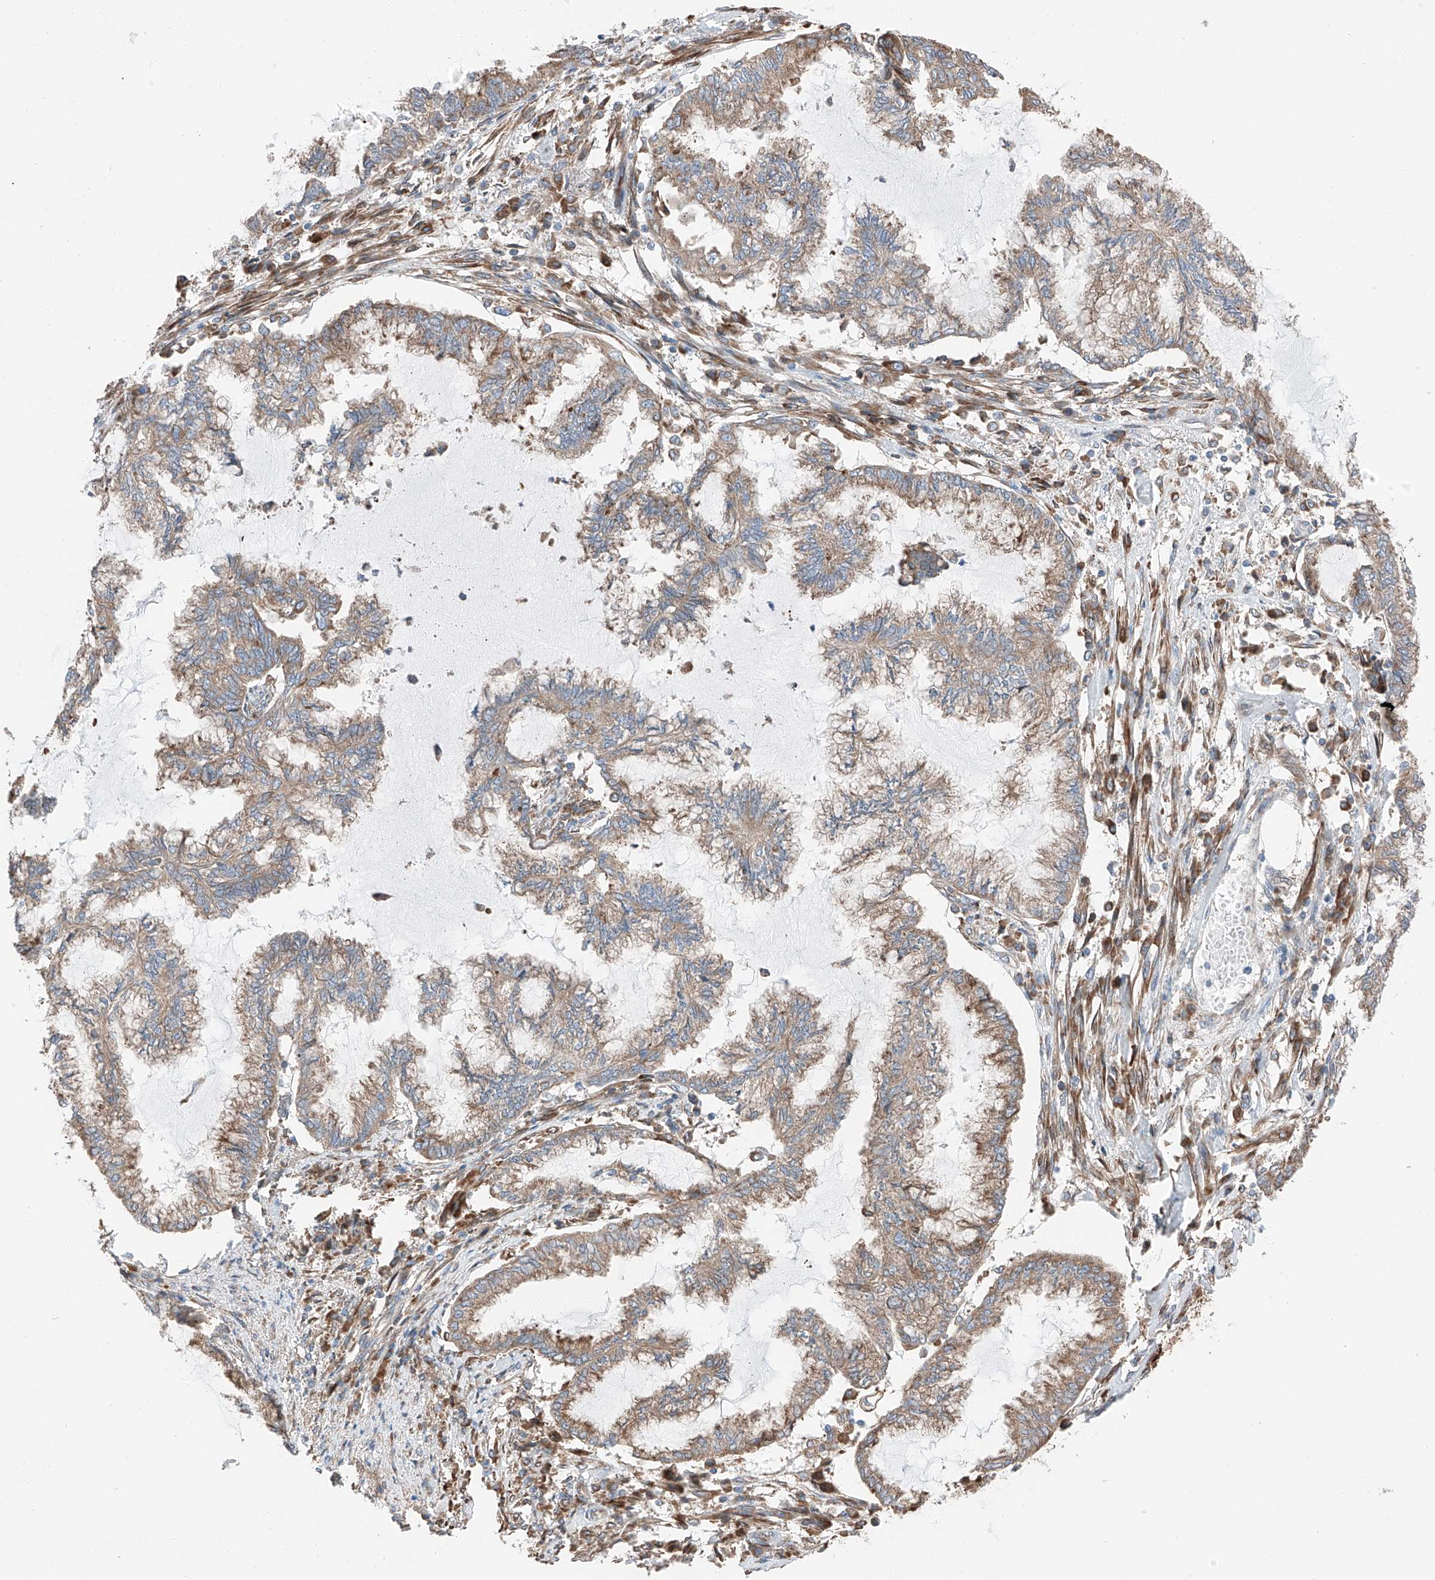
{"staining": {"intensity": "weak", "quantity": "25%-75%", "location": "cytoplasmic/membranous"}, "tissue": "endometrial cancer", "cell_type": "Tumor cells", "image_type": "cancer", "snomed": [{"axis": "morphology", "description": "Adenocarcinoma, NOS"}, {"axis": "topography", "description": "Endometrium"}], "caption": "Adenocarcinoma (endometrial) stained with DAB (3,3'-diaminobenzidine) immunohistochemistry (IHC) demonstrates low levels of weak cytoplasmic/membranous positivity in approximately 25%-75% of tumor cells. (Brightfield microscopy of DAB IHC at high magnification).", "gene": "ZC3H15", "patient": {"sex": "female", "age": 86}}